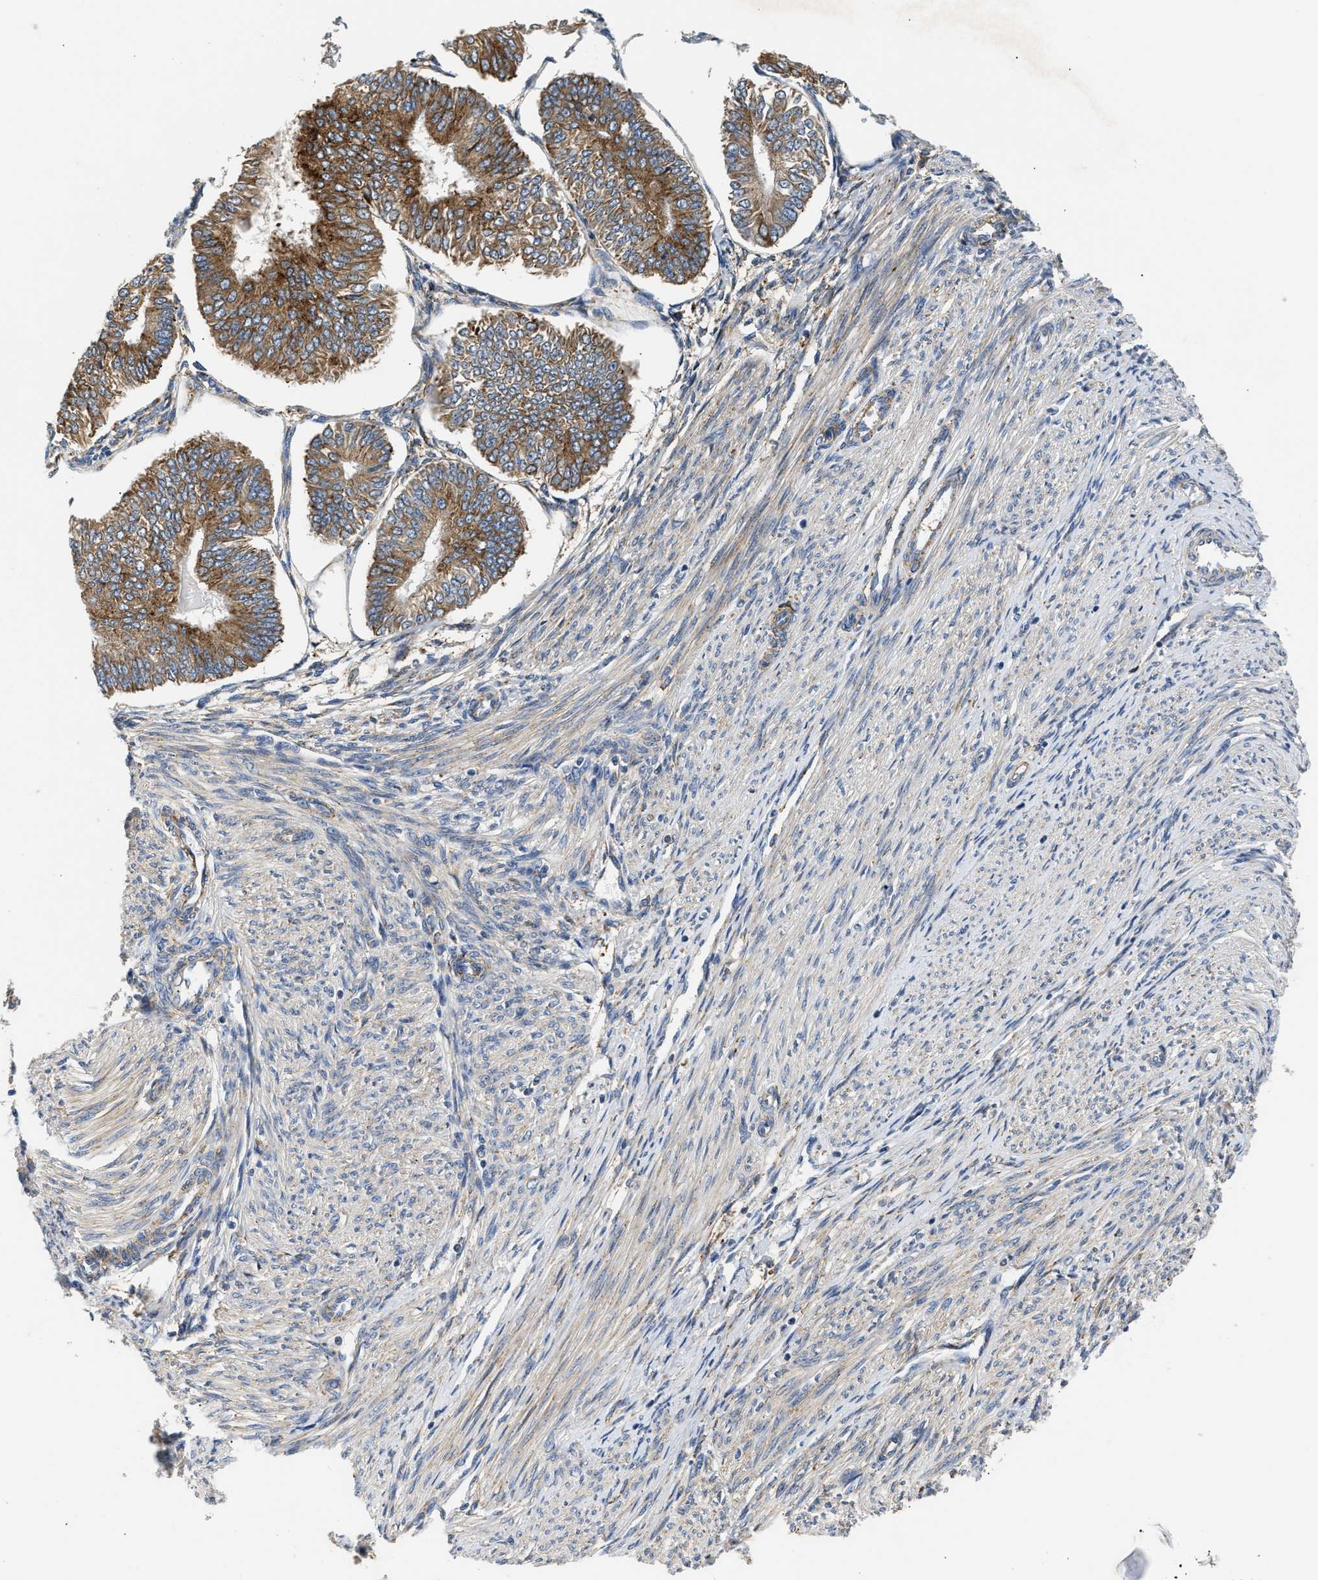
{"staining": {"intensity": "moderate", "quantity": ">75%", "location": "cytoplasmic/membranous"}, "tissue": "endometrial cancer", "cell_type": "Tumor cells", "image_type": "cancer", "snomed": [{"axis": "morphology", "description": "Adenocarcinoma, NOS"}, {"axis": "topography", "description": "Endometrium"}], "caption": "A high-resolution histopathology image shows immunohistochemistry (IHC) staining of endometrial cancer, which exhibits moderate cytoplasmic/membranous staining in approximately >75% of tumor cells.", "gene": "AMZ1", "patient": {"sex": "female", "age": 58}}